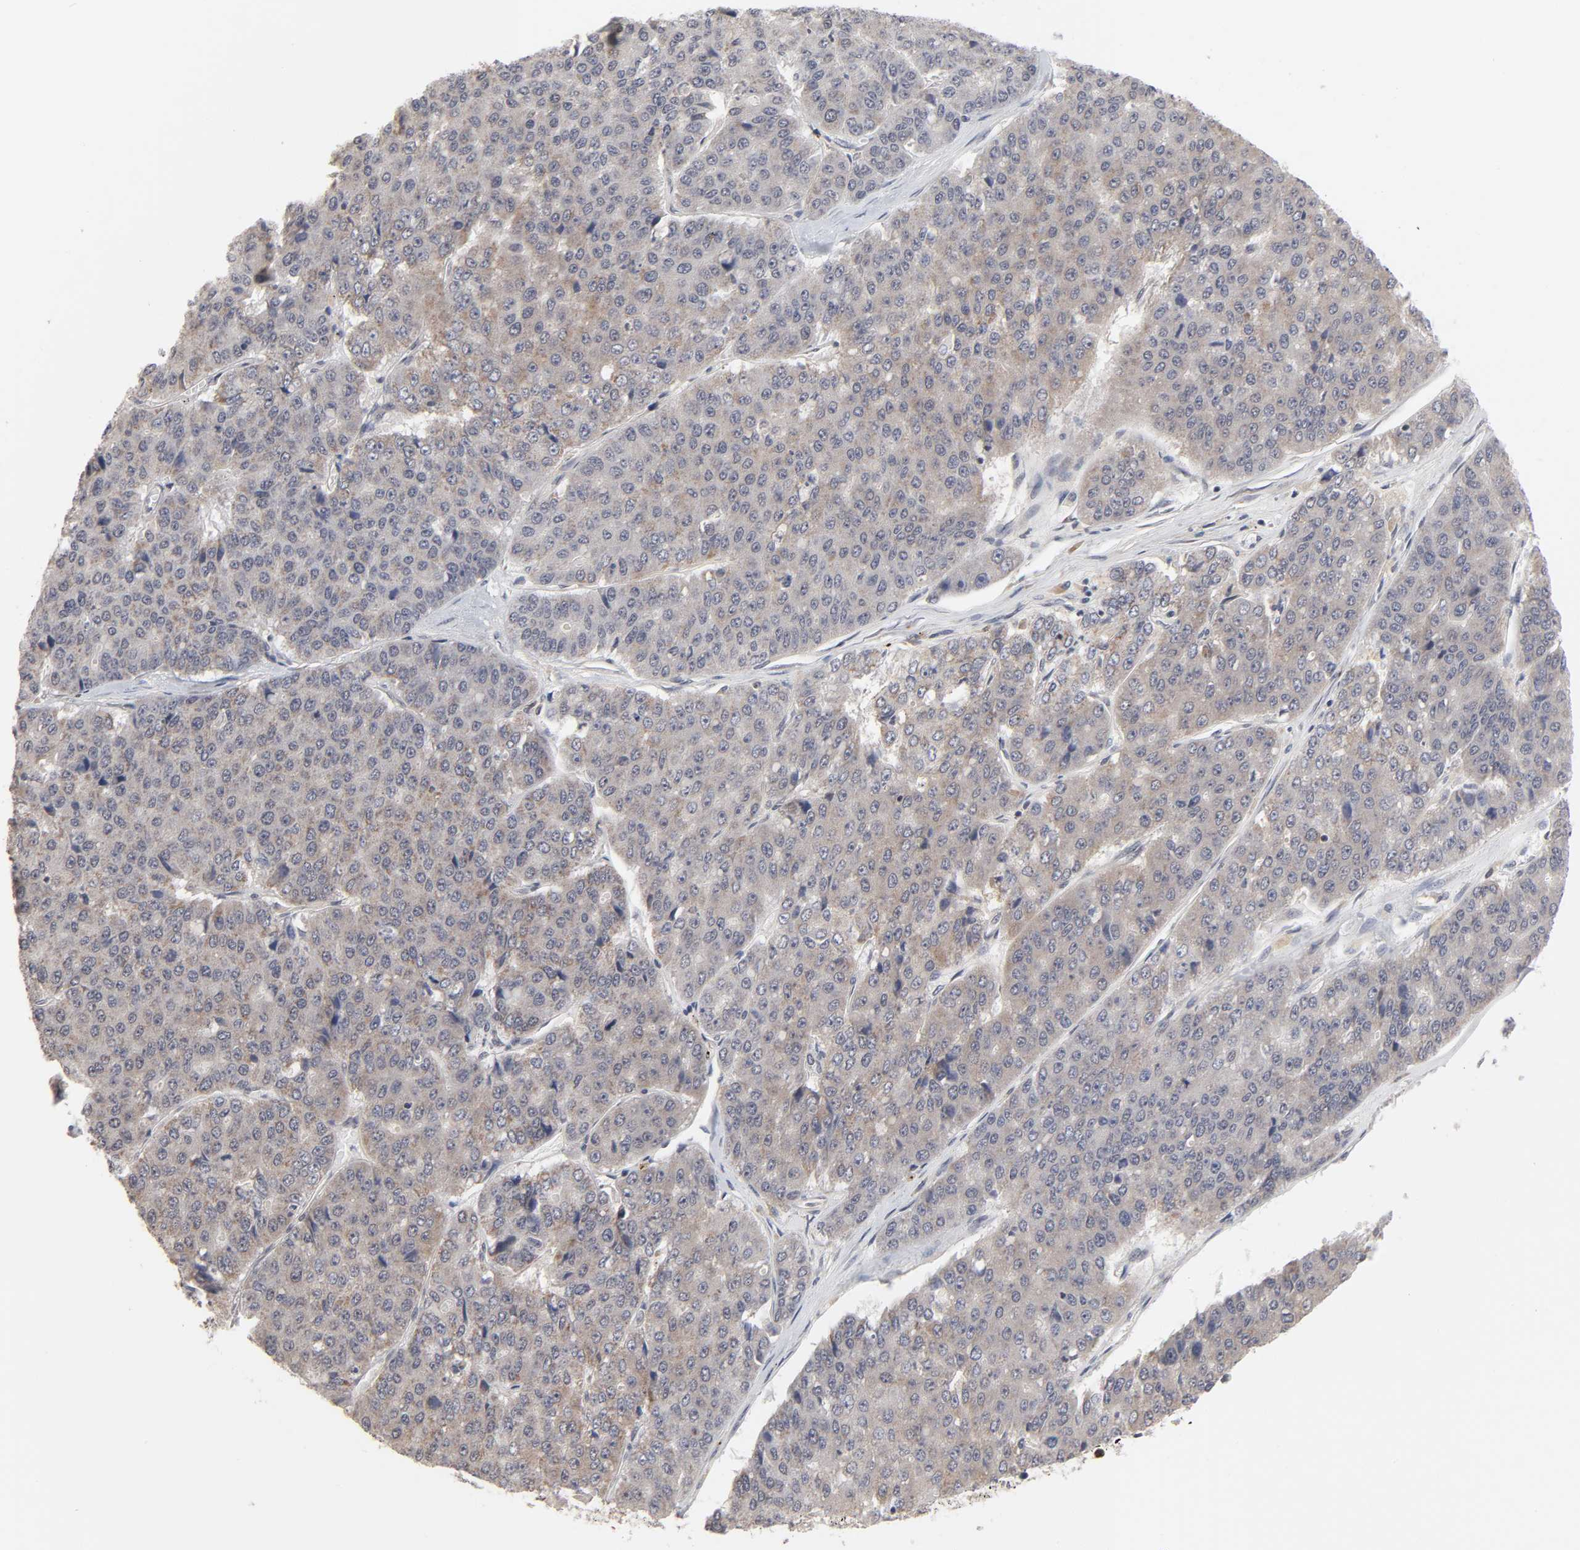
{"staining": {"intensity": "moderate", "quantity": ">75%", "location": "nuclear"}, "tissue": "pancreatic cancer", "cell_type": "Tumor cells", "image_type": "cancer", "snomed": [{"axis": "morphology", "description": "Adenocarcinoma, NOS"}, {"axis": "topography", "description": "Pancreas"}], "caption": "Protein expression analysis of pancreatic cancer (adenocarcinoma) exhibits moderate nuclear expression in about >75% of tumor cells.", "gene": "AUH", "patient": {"sex": "male", "age": 50}}